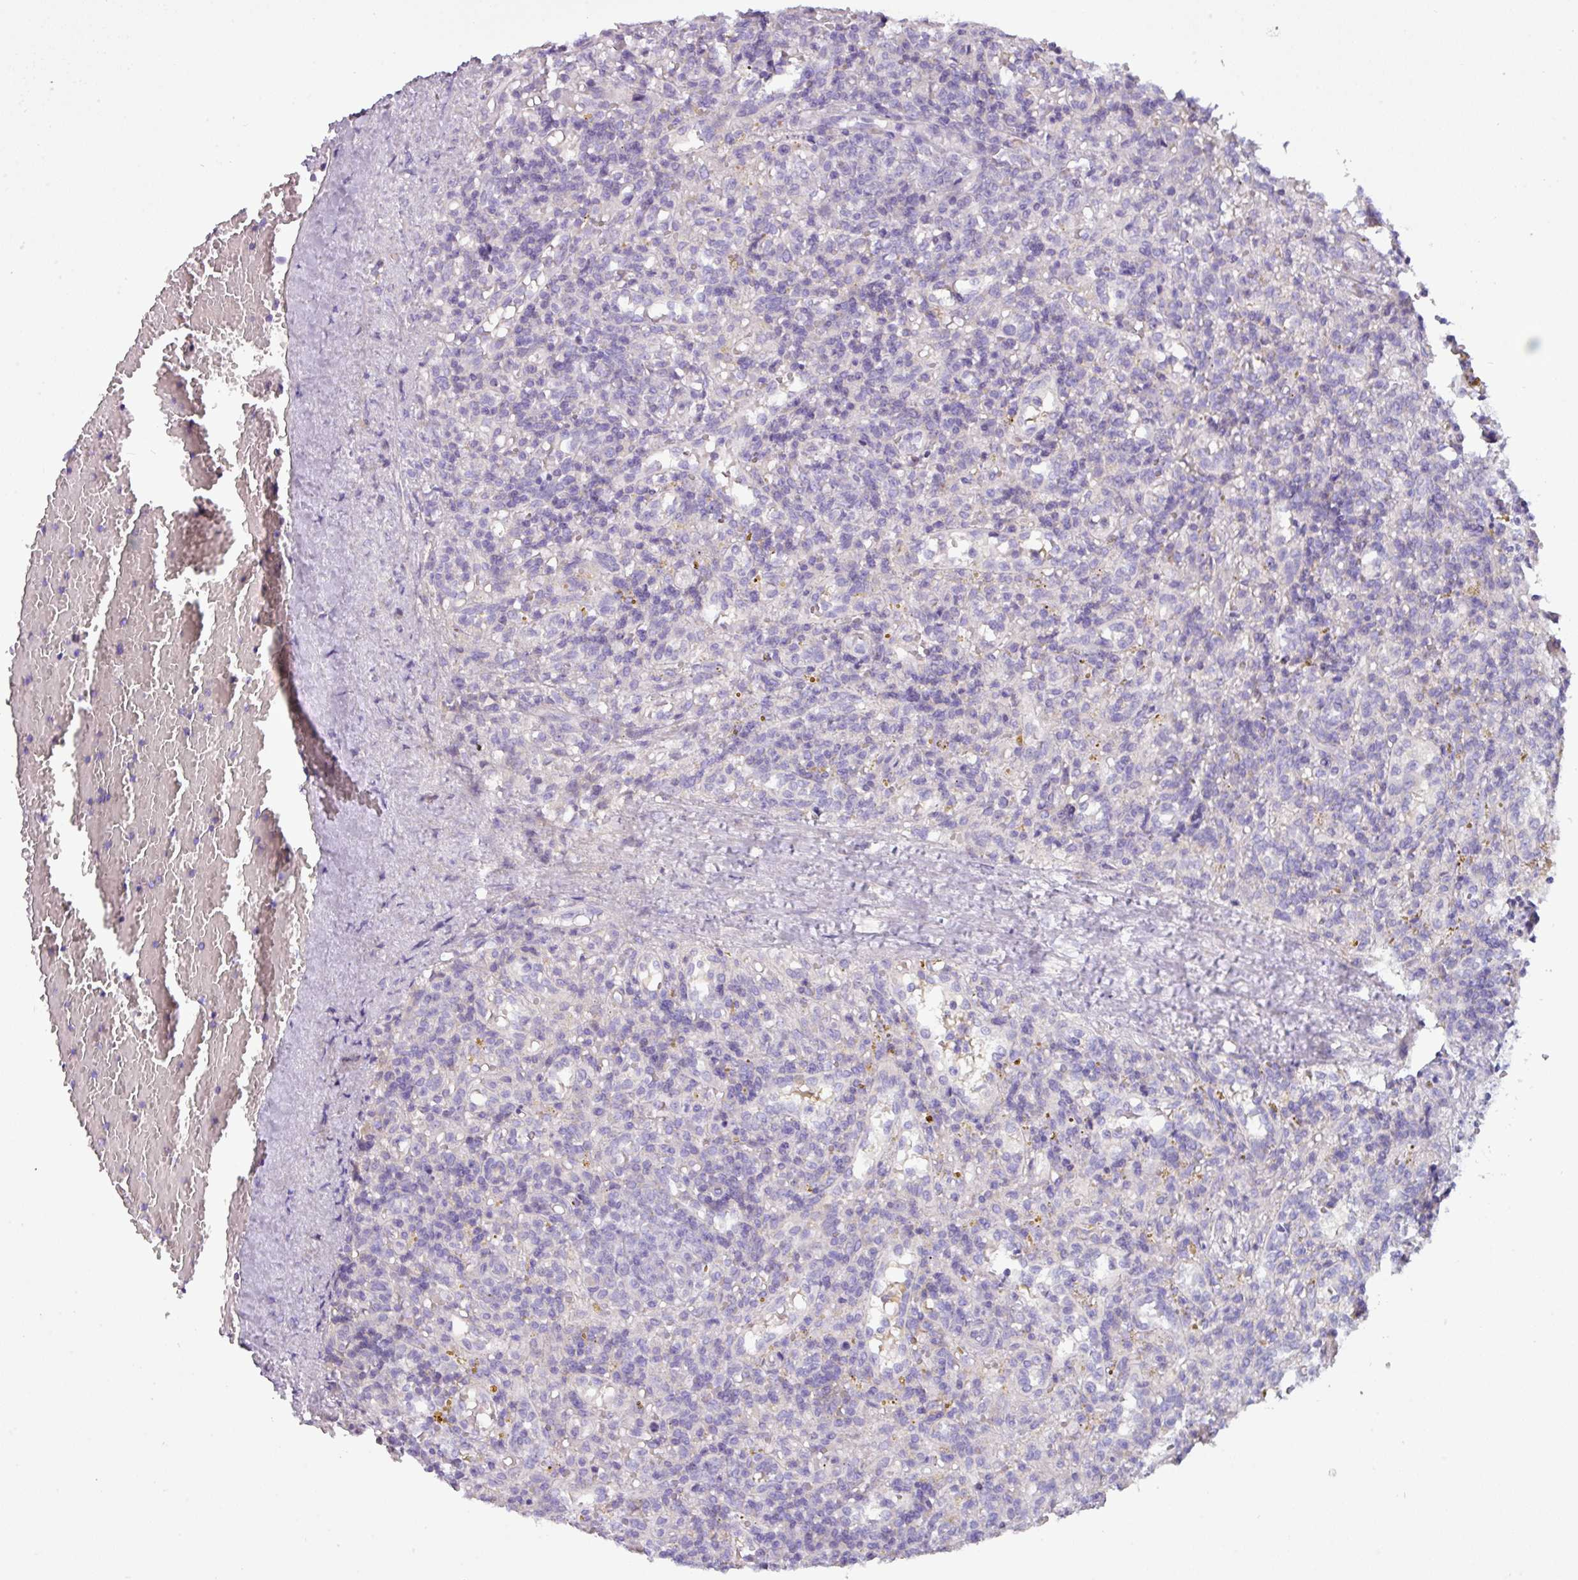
{"staining": {"intensity": "negative", "quantity": "none", "location": "none"}, "tissue": "lymphoma", "cell_type": "Tumor cells", "image_type": "cancer", "snomed": [{"axis": "morphology", "description": "Malignant lymphoma, non-Hodgkin's type, Low grade"}, {"axis": "topography", "description": "Spleen"}], "caption": "Histopathology image shows no significant protein staining in tumor cells of lymphoma. (Stains: DAB IHC with hematoxylin counter stain, Microscopy: brightfield microscopy at high magnification).", "gene": "RGS16", "patient": {"sex": "male", "age": 67}}